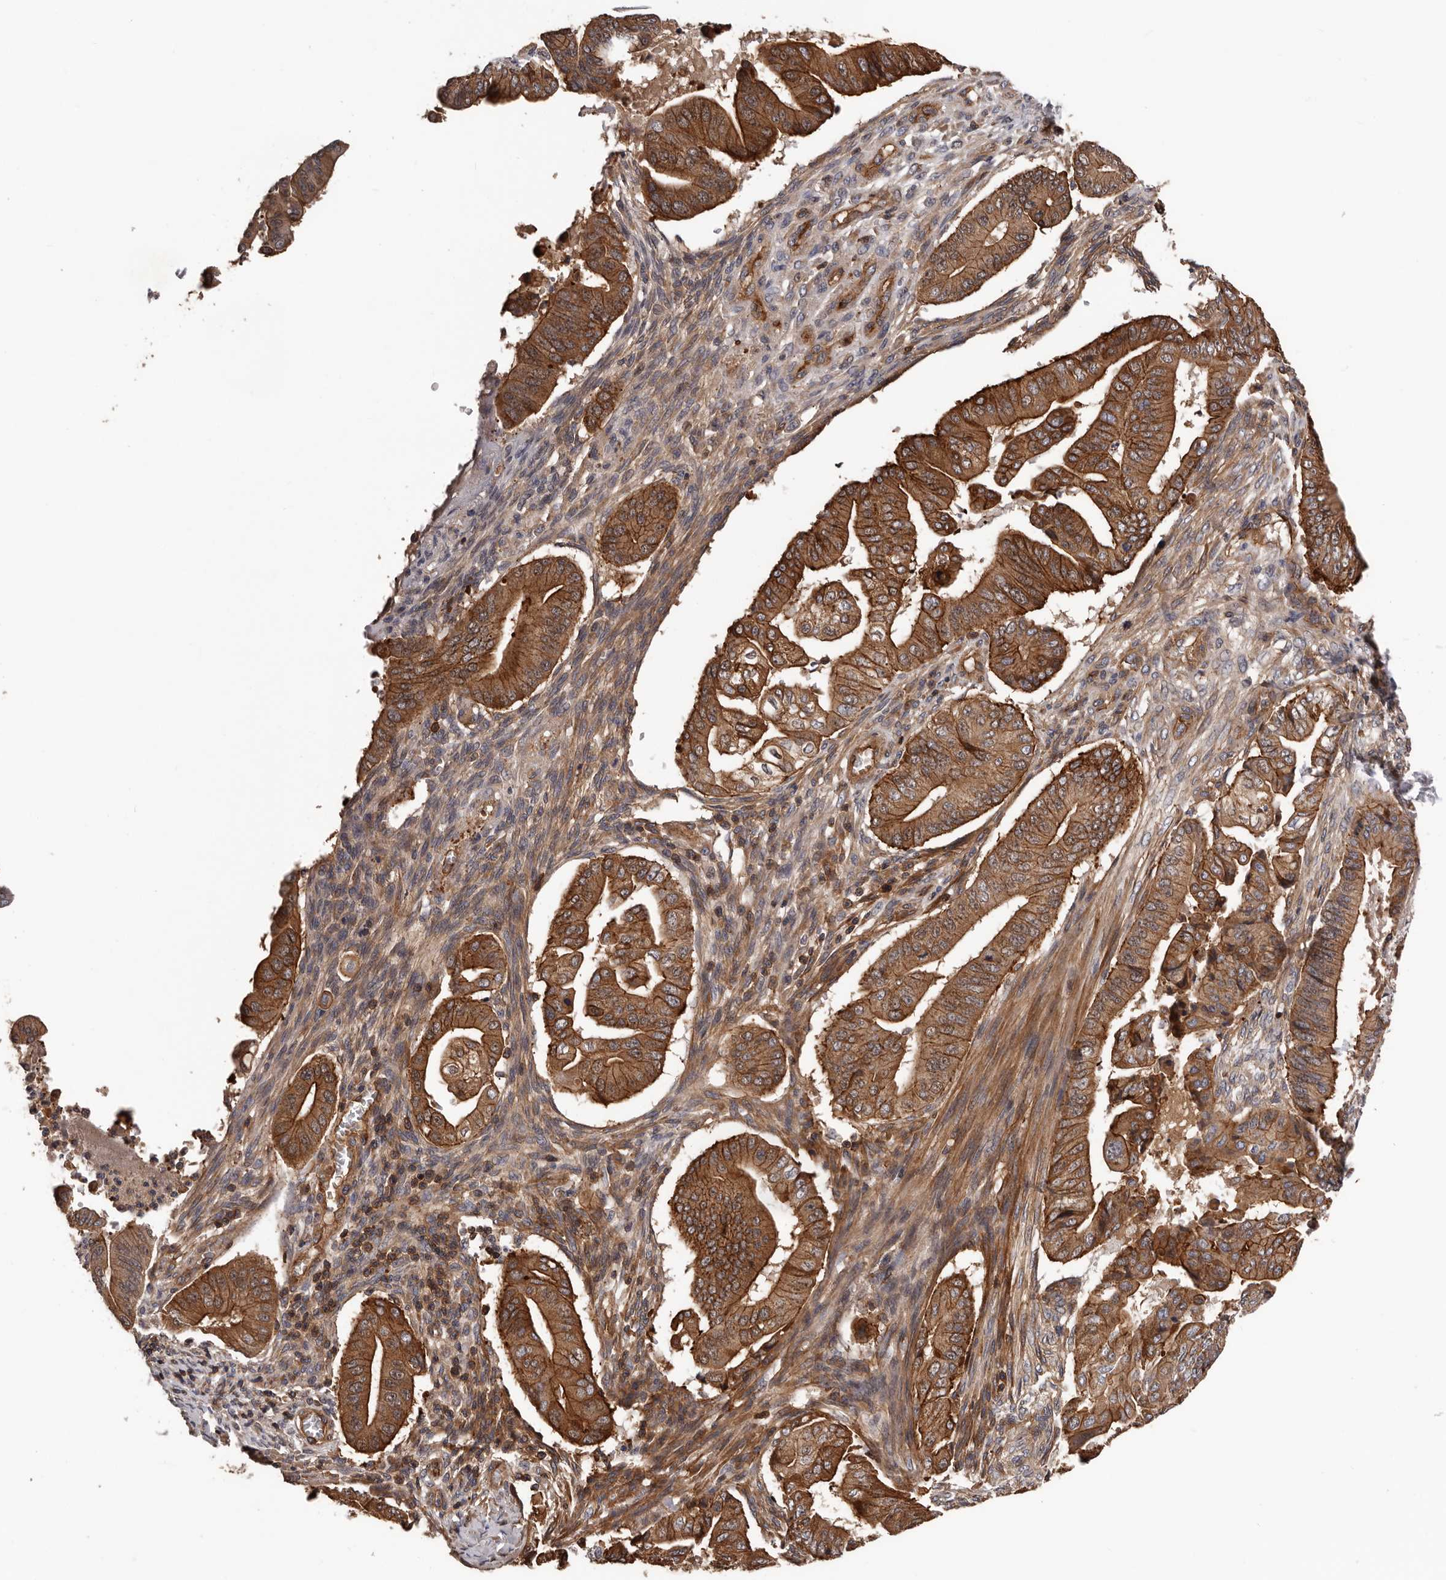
{"staining": {"intensity": "strong", "quantity": ">75%", "location": "cytoplasmic/membranous"}, "tissue": "pancreatic cancer", "cell_type": "Tumor cells", "image_type": "cancer", "snomed": [{"axis": "morphology", "description": "Adenocarcinoma, NOS"}, {"axis": "topography", "description": "Pancreas"}], "caption": "Immunohistochemistry of human pancreatic adenocarcinoma exhibits high levels of strong cytoplasmic/membranous staining in approximately >75% of tumor cells.", "gene": "PNRC2", "patient": {"sex": "female", "age": 77}}